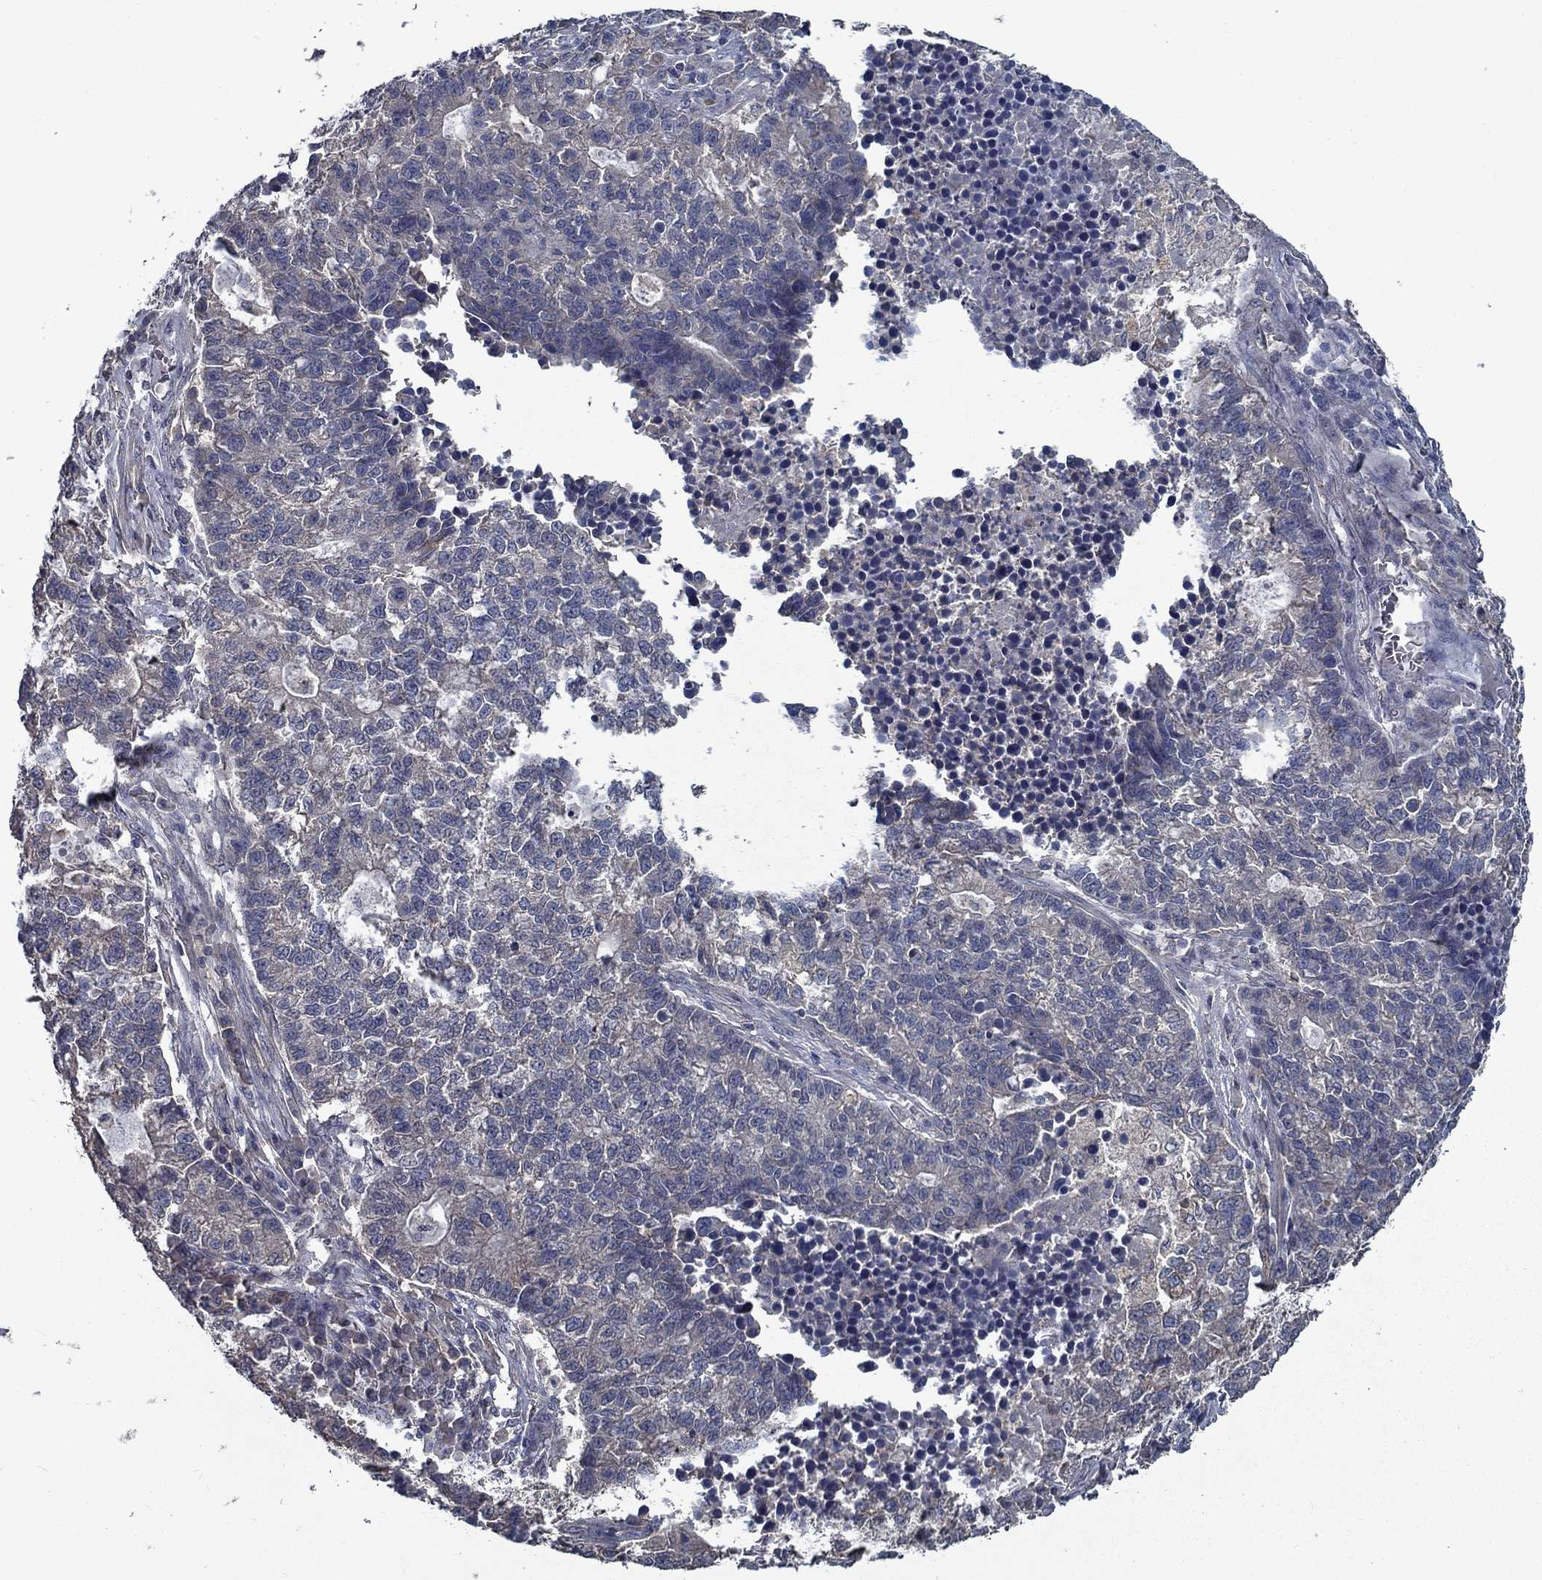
{"staining": {"intensity": "negative", "quantity": "none", "location": "none"}, "tissue": "lung cancer", "cell_type": "Tumor cells", "image_type": "cancer", "snomed": [{"axis": "morphology", "description": "Adenocarcinoma, NOS"}, {"axis": "topography", "description": "Lung"}], "caption": "The micrograph demonstrates no significant staining in tumor cells of lung cancer (adenocarcinoma). The staining was performed using DAB to visualize the protein expression in brown, while the nuclei were stained in blue with hematoxylin (Magnification: 20x).", "gene": "SLC44A1", "patient": {"sex": "male", "age": 57}}